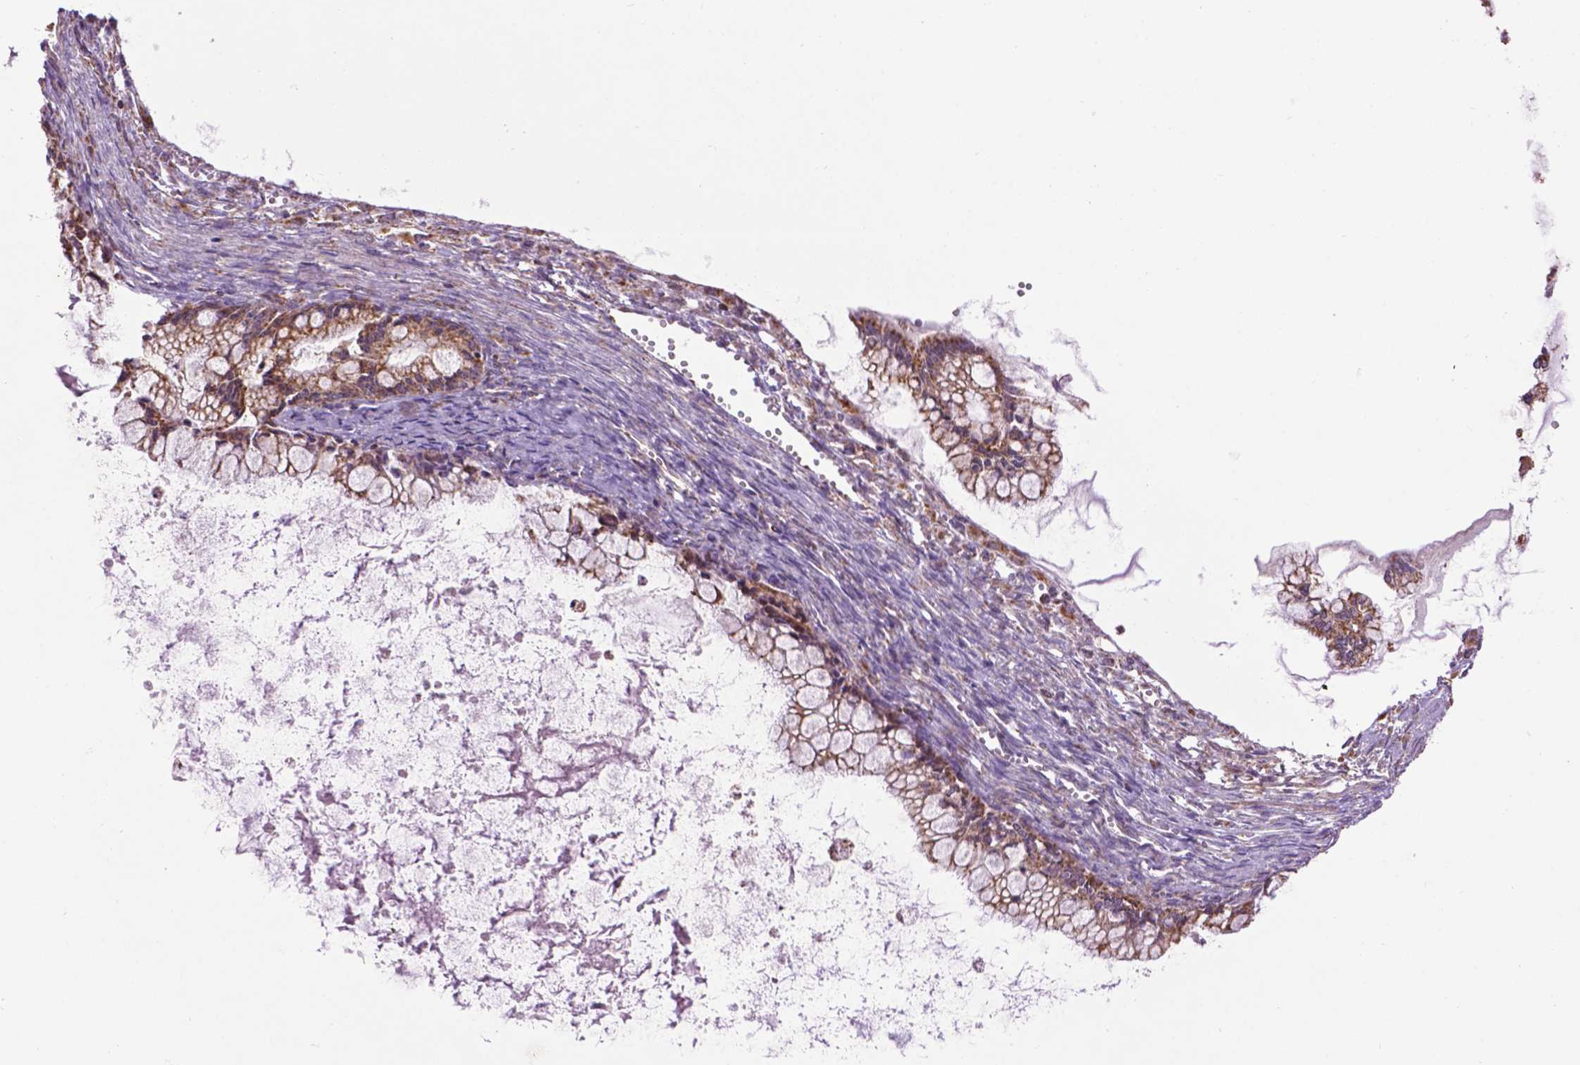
{"staining": {"intensity": "moderate", "quantity": ">75%", "location": "cytoplasmic/membranous"}, "tissue": "ovarian cancer", "cell_type": "Tumor cells", "image_type": "cancer", "snomed": [{"axis": "morphology", "description": "Cystadenocarcinoma, mucinous, NOS"}, {"axis": "topography", "description": "Ovary"}], "caption": "This histopathology image reveals immunohistochemistry staining of ovarian cancer (mucinous cystadenocarcinoma), with medium moderate cytoplasmic/membranous staining in about >75% of tumor cells.", "gene": "PYCR3", "patient": {"sex": "female", "age": 67}}